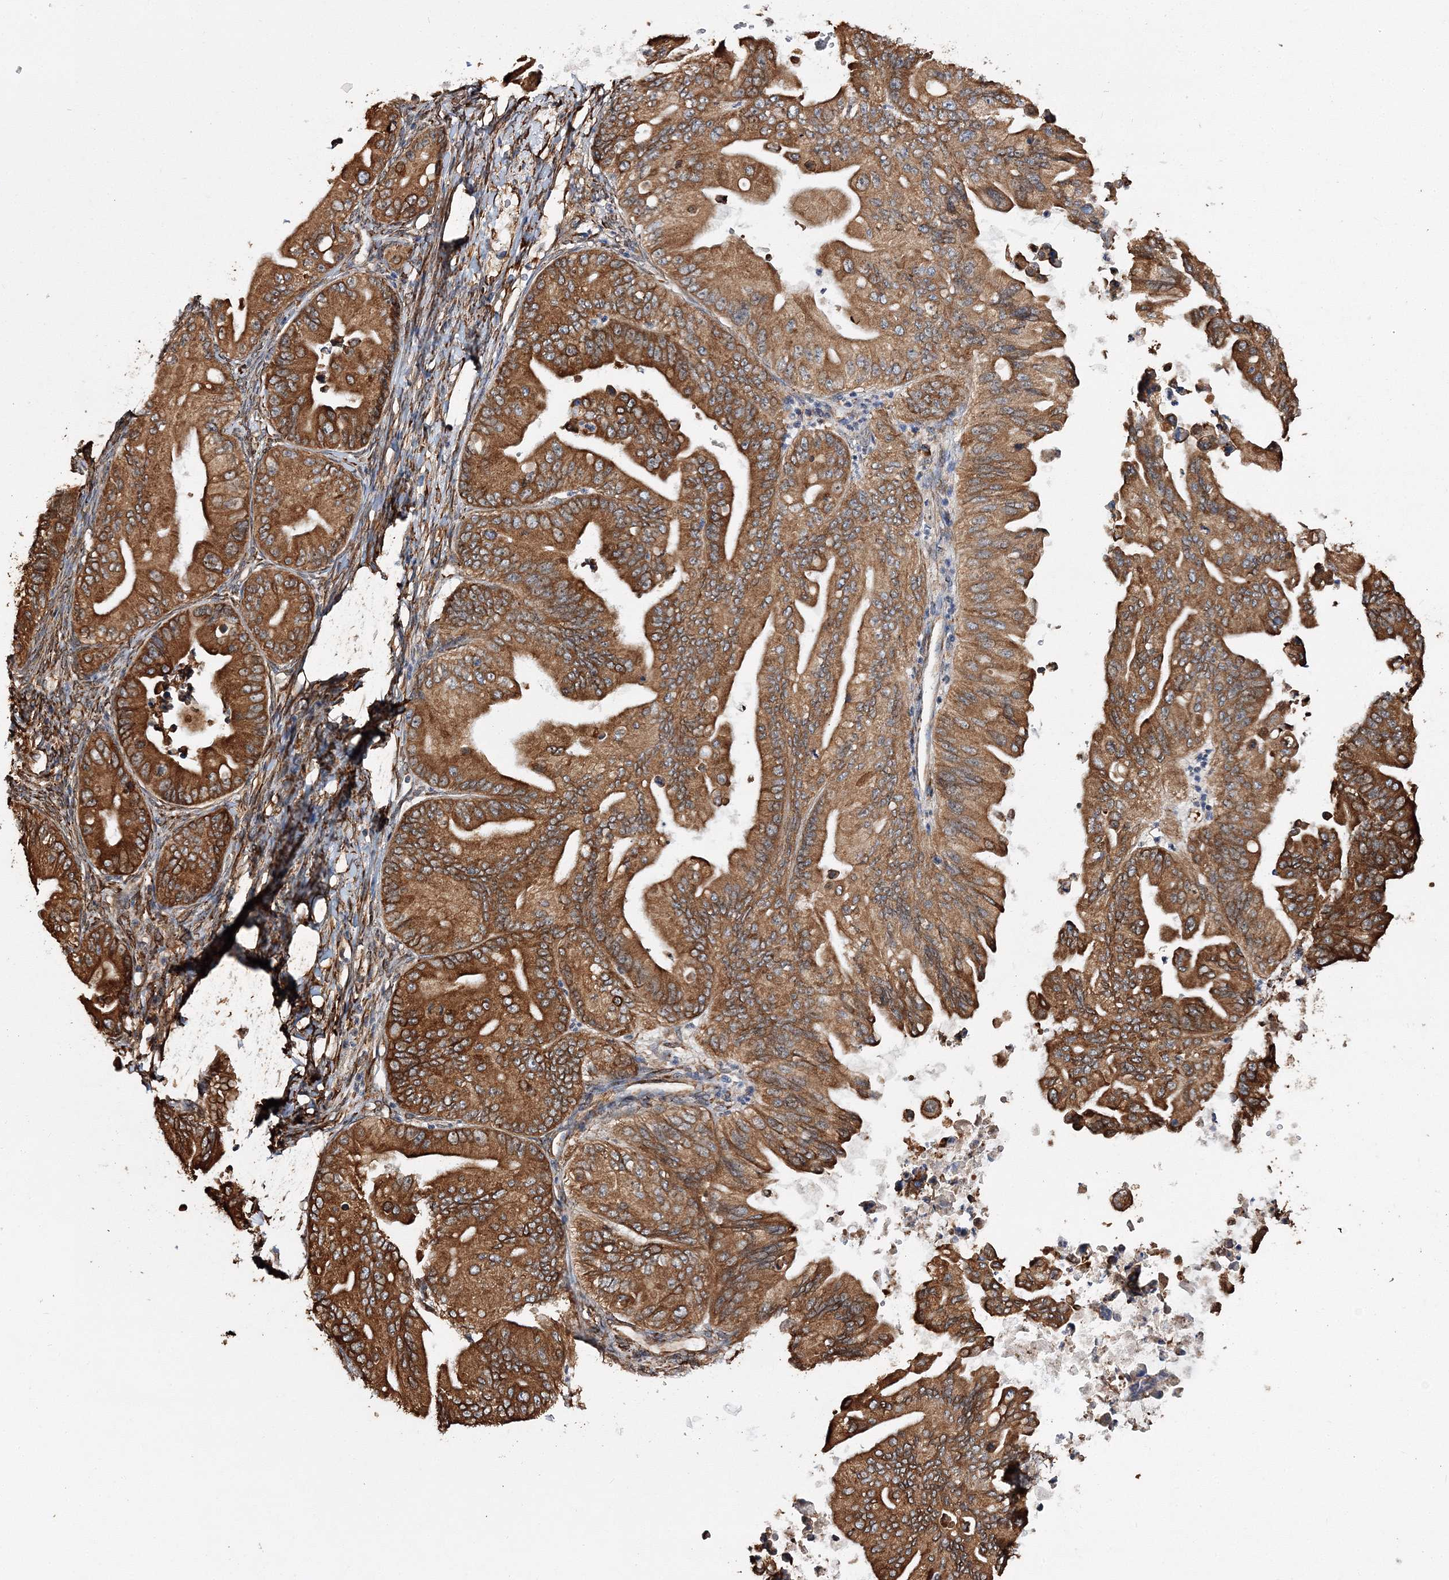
{"staining": {"intensity": "strong", "quantity": ">75%", "location": "cytoplasmic/membranous"}, "tissue": "ovarian cancer", "cell_type": "Tumor cells", "image_type": "cancer", "snomed": [{"axis": "morphology", "description": "Cystadenocarcinoma, mucinous, NOS"}, {"axis": "topography", "description": "Ovary"}], "caption": "The photomicrograph displays immunohistochemical staining of ovarian cancer (mucinous cystadenocarcinoma). There is strong cytoplasmic/membranous staining is appreciated in about >75% of tumor cells.", "gene": "SCRN3", "patient": {"sex": "female", "age": 71}}